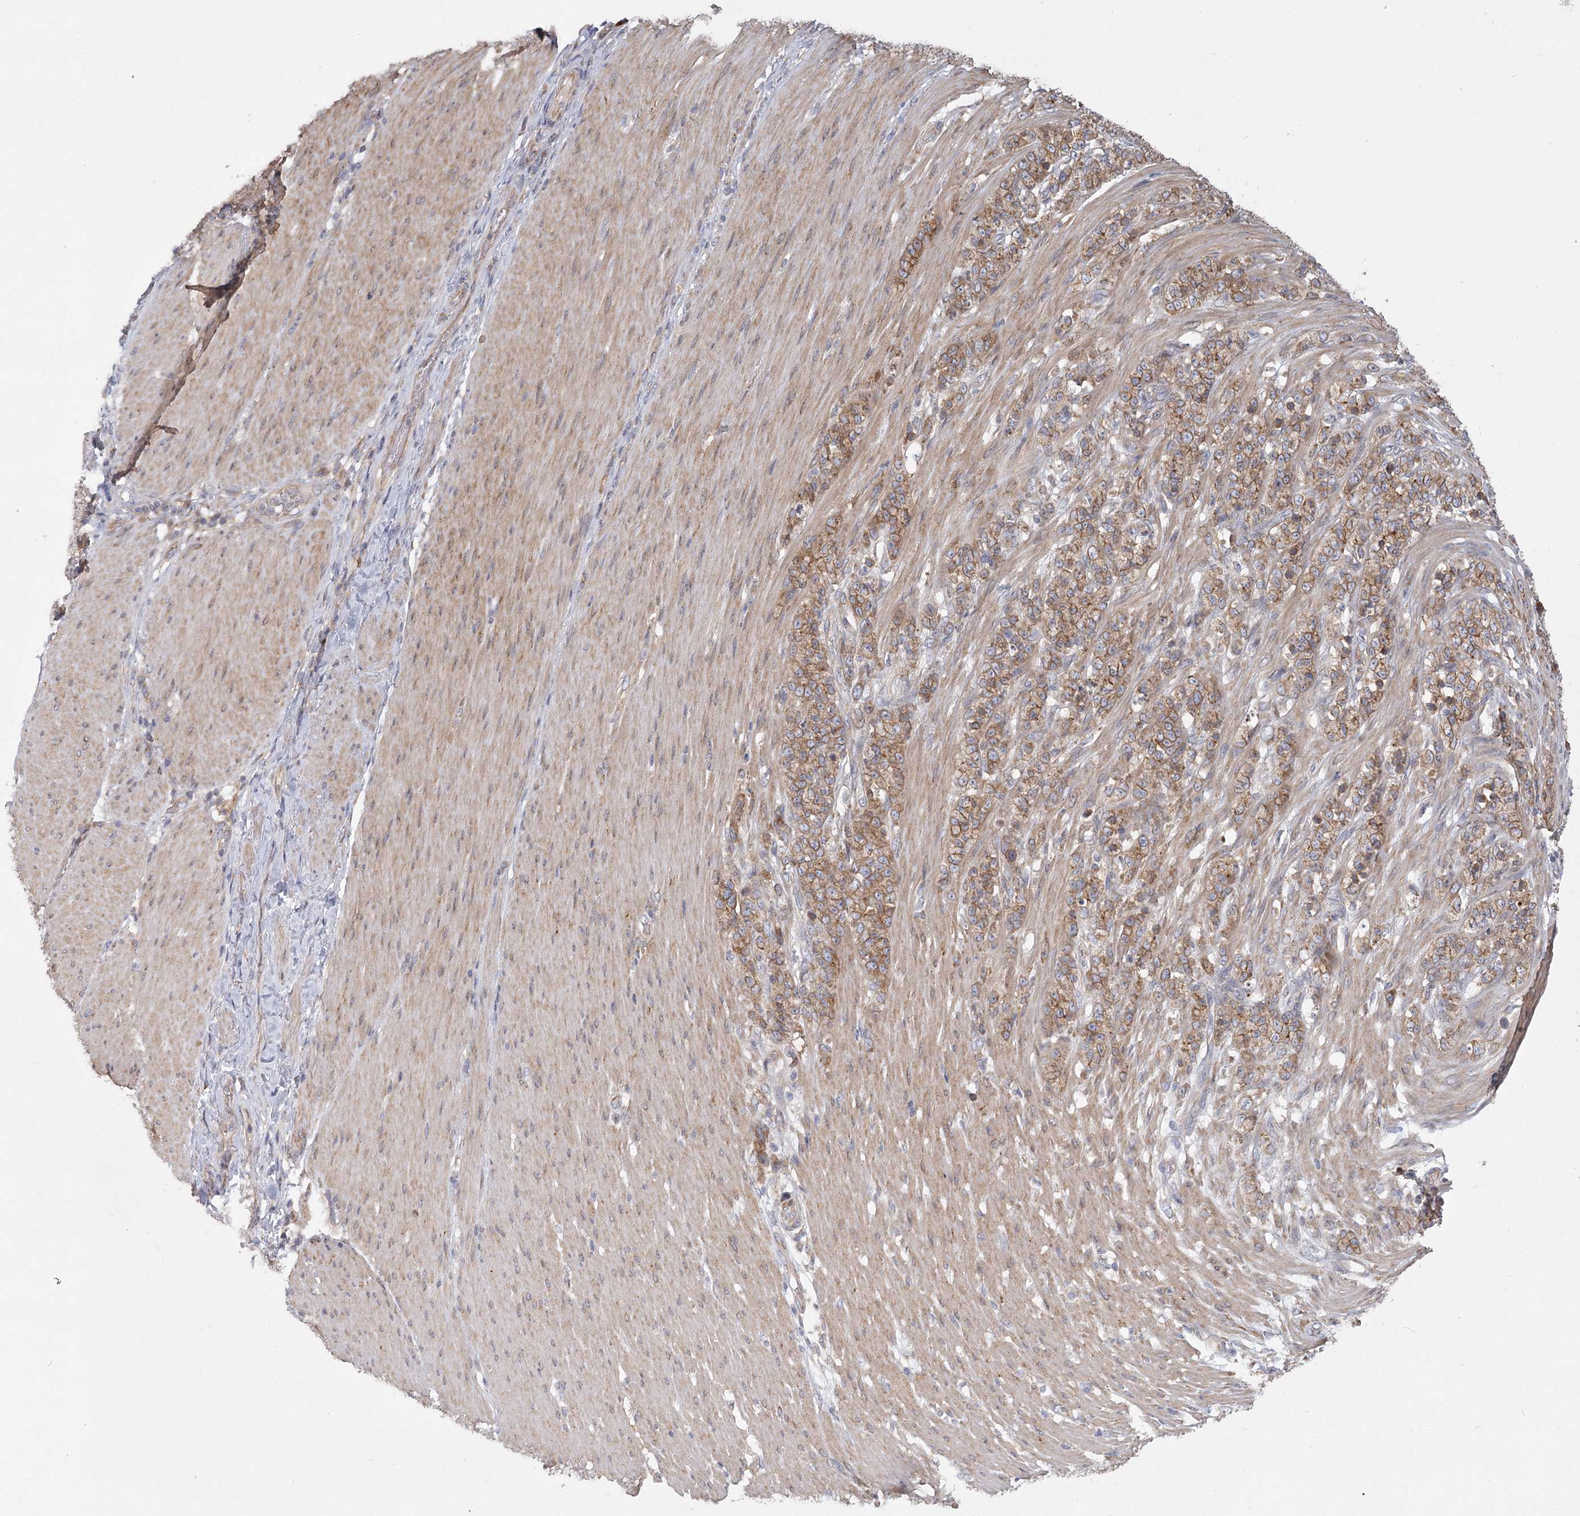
{"staining": {"intensity": "moderate", "quantity": ">75%", "location": "cytoplasmic/membranous"}, "tissue": "stomach cancer", "cell_type": "Tumor cells", "image_type": "cancer", "snomed": [{"axis": "morphology", "description": "Adenocarcinoma, NOS"}, {"axis": "topography", "description": "Stomach"}], "caption": "This photomicrograph demonstrates immunohistochemistry staining of stomach adenocarcinoma, with medium moderate cytoplasmic/membranous staining in approximately >75% of tumor cells.", "gene": "CNTLN", "patient": {"sex": "female", "age": 79}}